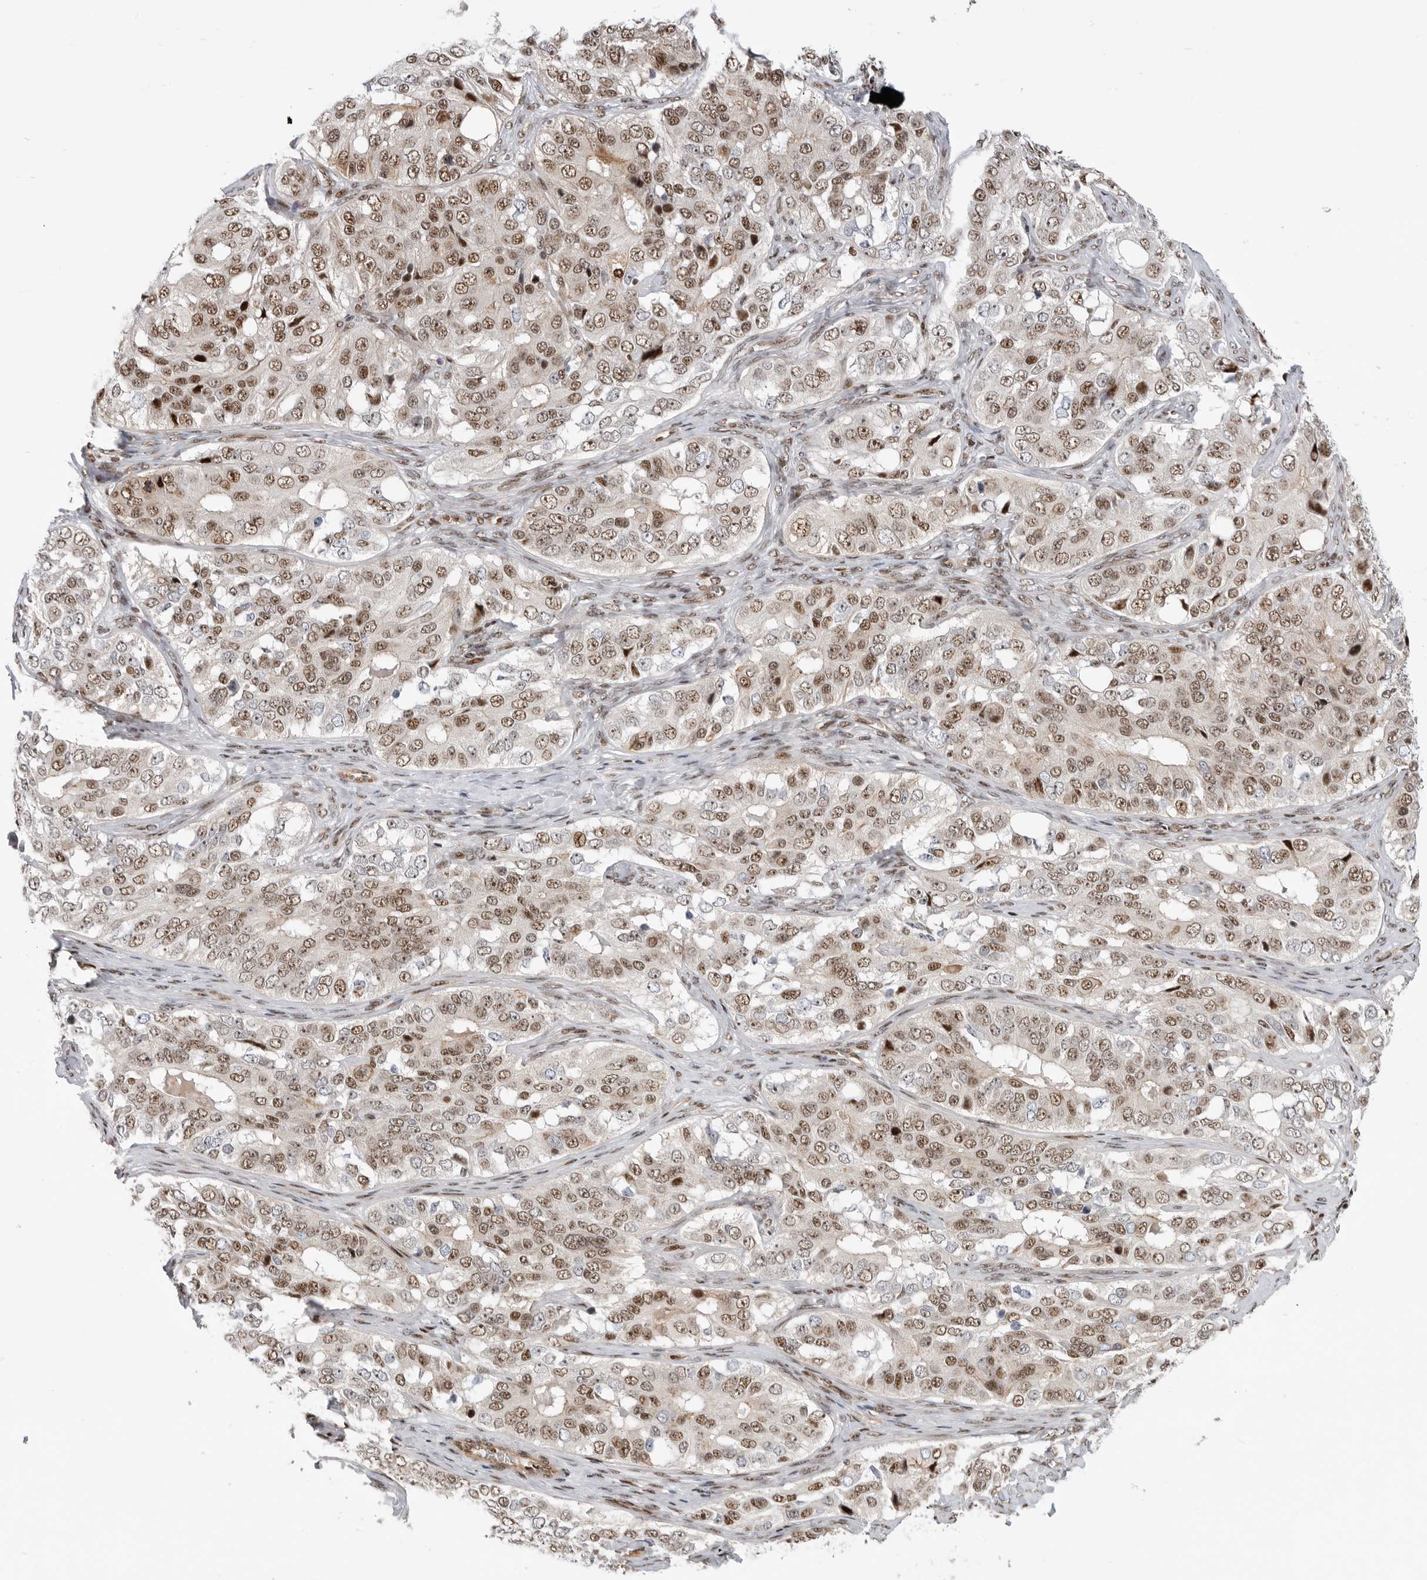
{"staining": {"intensity": "moderate", "quantity": ">75%", "location": "nuclear"}, "tissue": "ovarian cancer", "cell_type": "Tumor cells", "image_type": "cancer", "snomed": [{"axis": "morphology", "description": "Carcinoma, endometroid"}, {"axis": "topography", "description": "Ovary"}], "caption": "High-magnification brightfield microscopy of endometroid carcinoma (ovarian) stained with DAB (3,3'-diaminobenzidine) (brown) and counterstained with hematoxylin (blue). tumor cells exhibit moderate nuclear expression is seen in approximately>75% of cells.", "gene": "GPATCH2", "patient": {"sex": "female", "age": 51}}